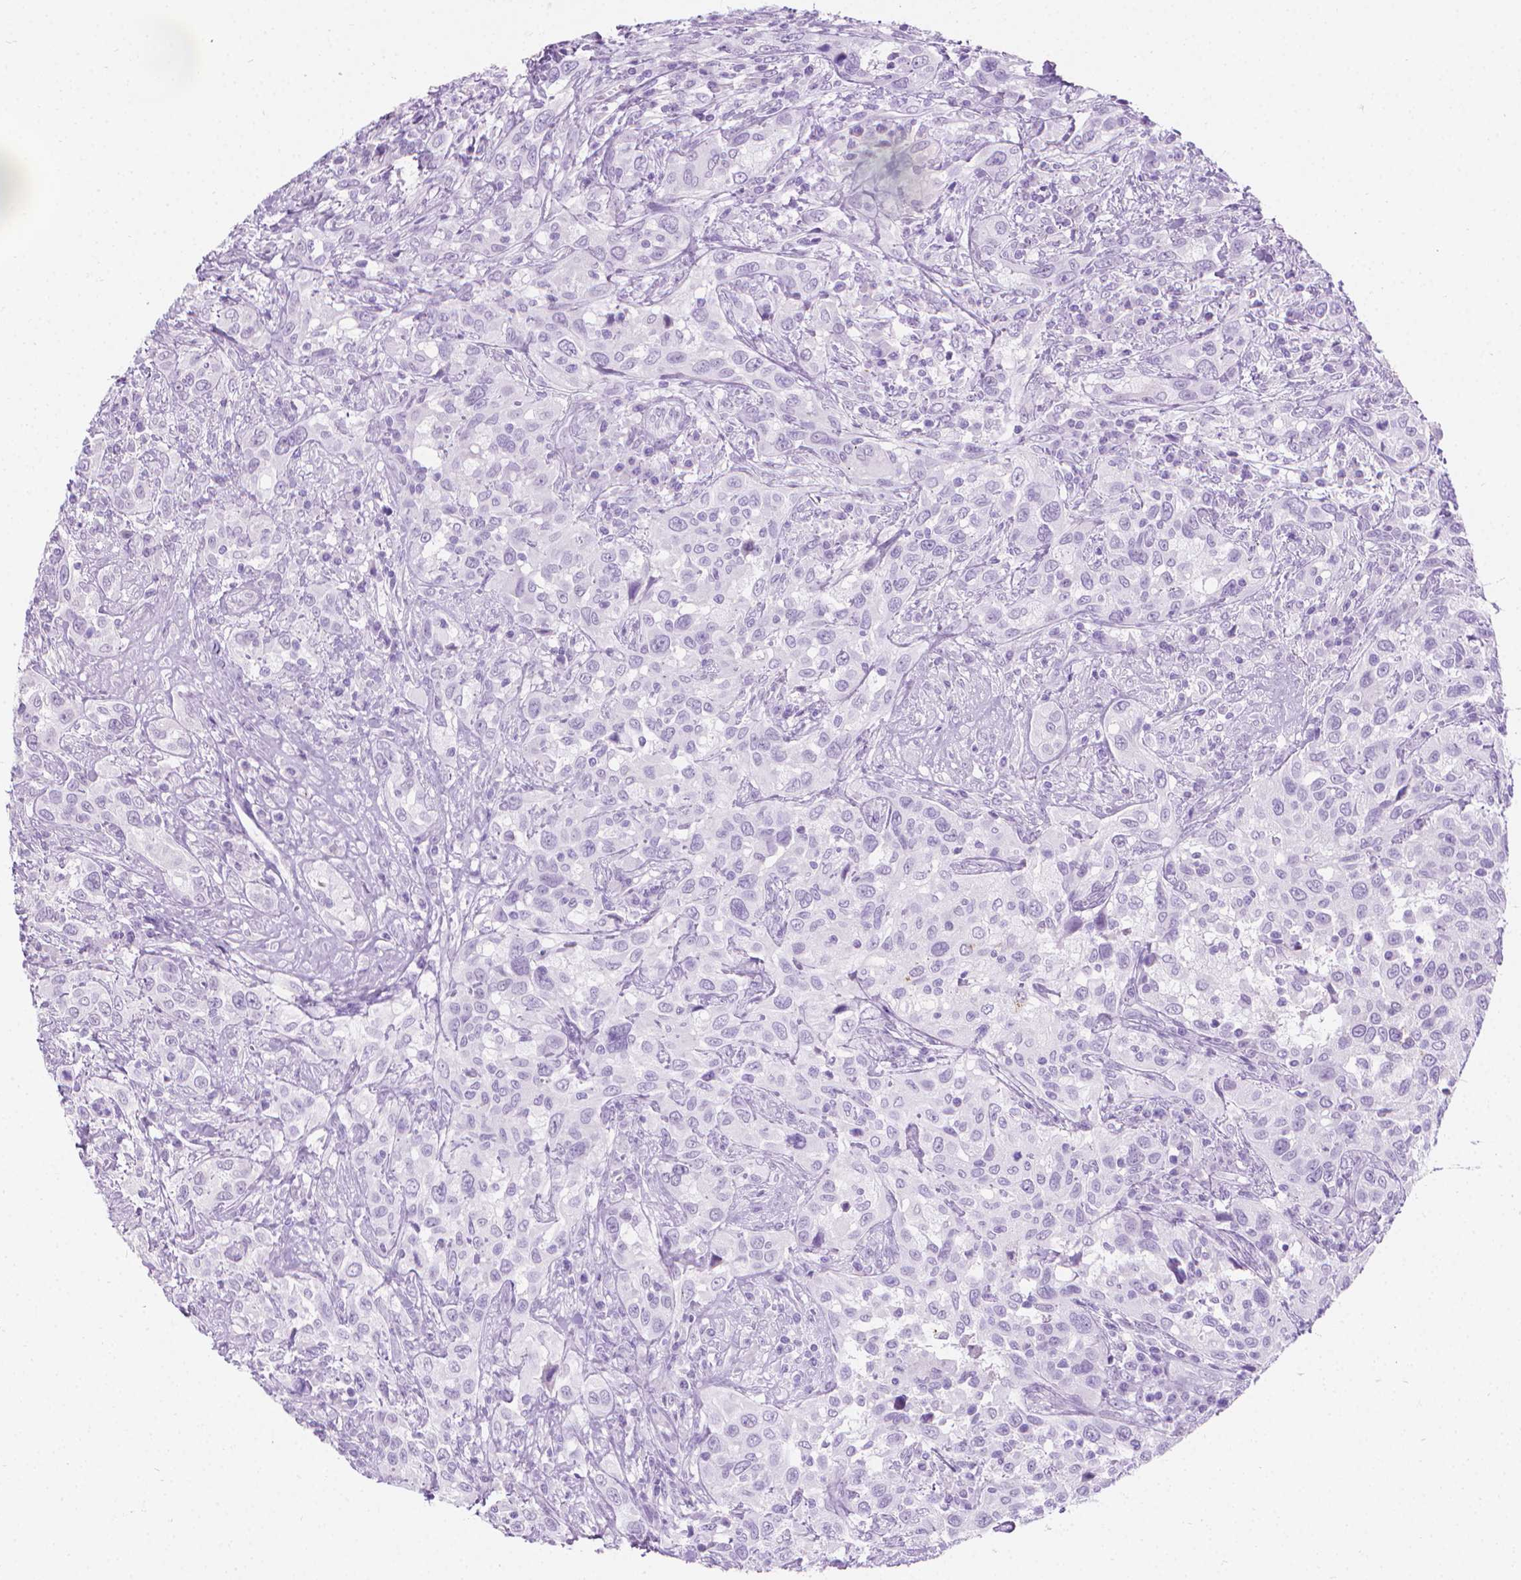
{"staining": {"intensity": "negative", "quantity": "none", "location": "none"}, "tissue": "urothelial cancer", "cell_type": "Tumor cells", "image_type": "cancer", "snomed": [{"axis": "morphology", "description": "Urothelial carcinoma, NOS"}, {"axis": "morphology", "description": "Urothelial carcinoma, High grade"}, {"axis": "topography", "description": "Urinary bladder"}], "caption": "The photomicrograph reveals no staining of tumor cells in urothelial cancer.", "gene": "CFAP52", "patient": {"sex": "female", "age": 64}}